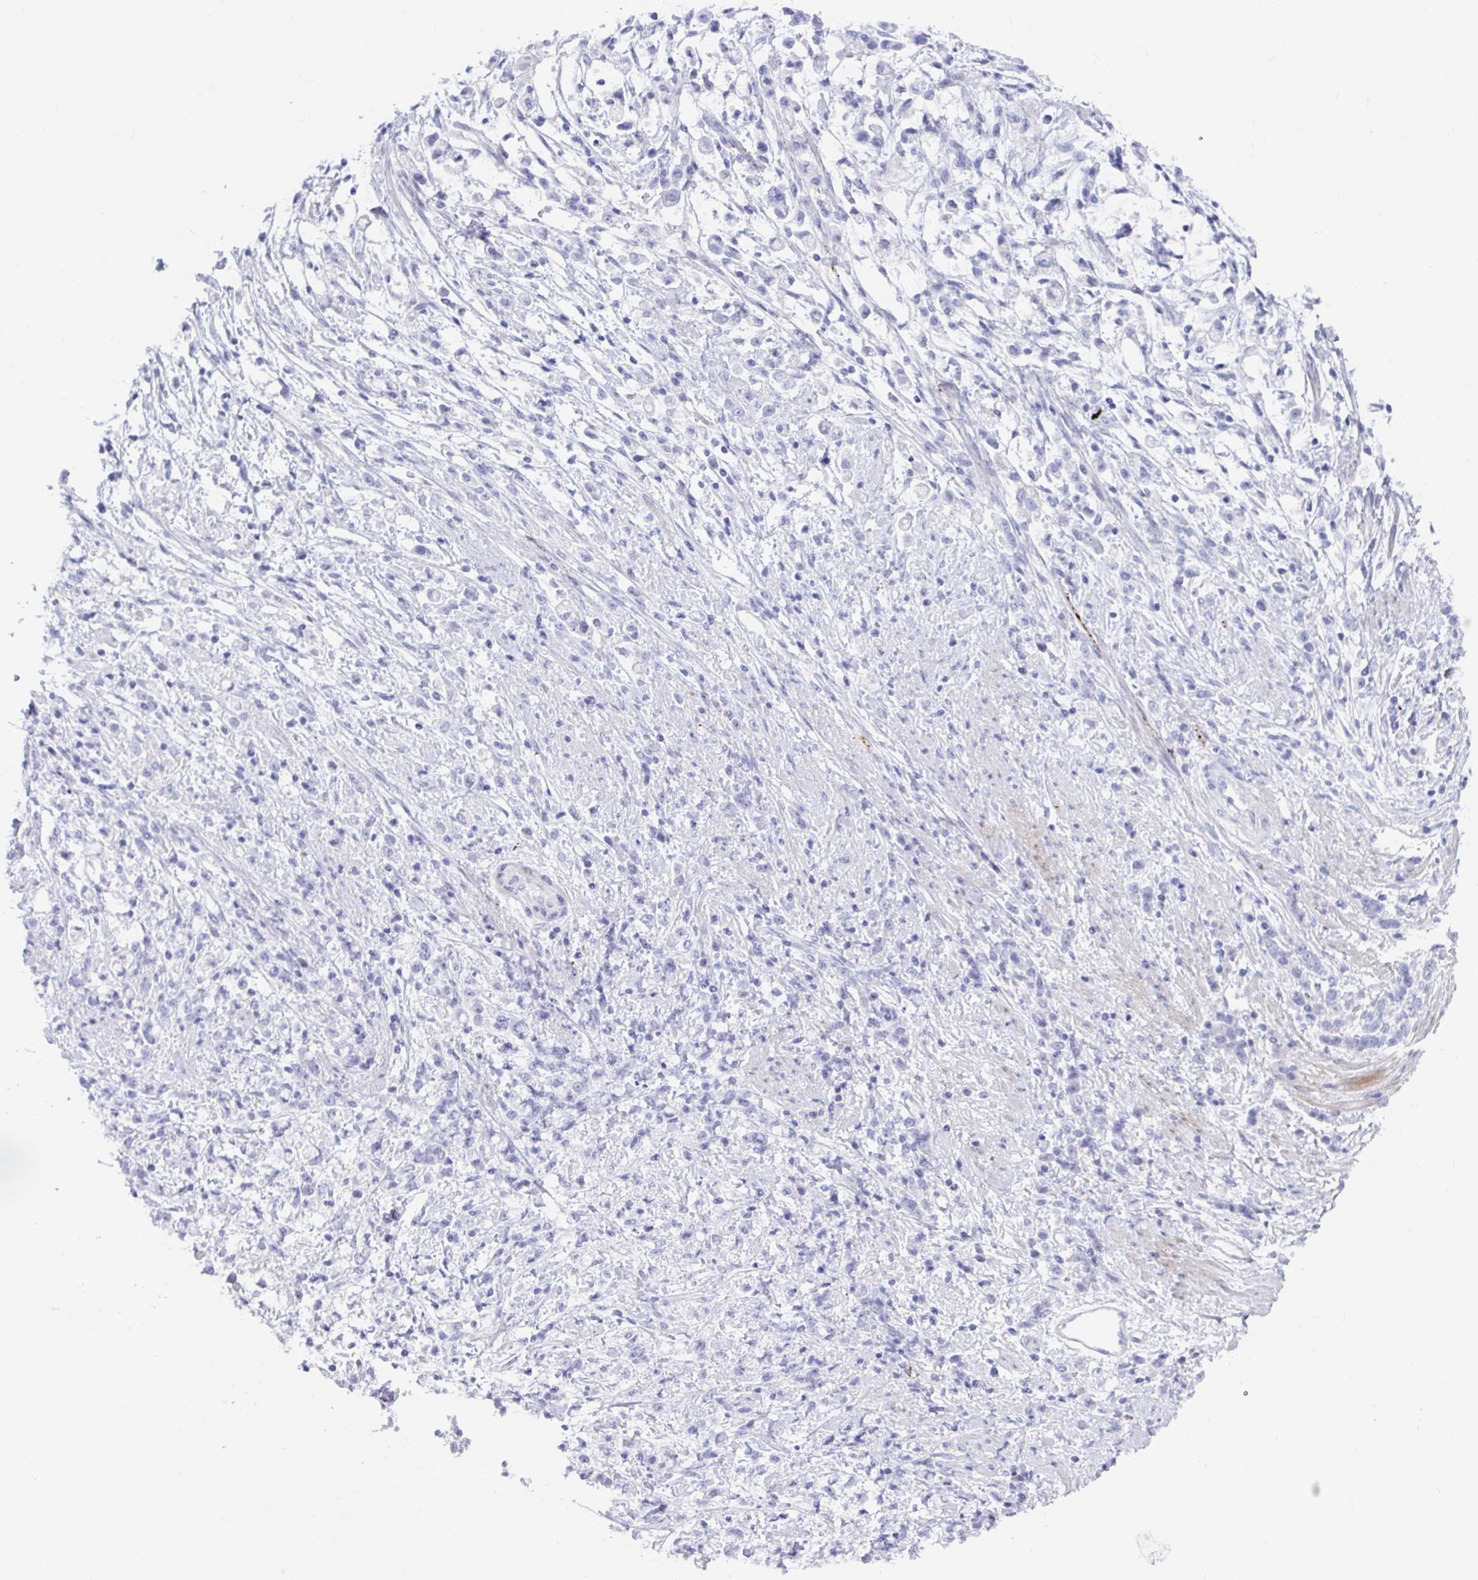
{"staining": {"intensity": "negative", "quantity": "none", "location": "none"}, "tissue": "stomach cancer", "cell_type": "Tumor cells", "image_type": "cancer", "snomed": [{"axis": "morphology", "description": "Adenocarcinoma, NOS"}, {"axis": "topography", "description": "Stomach"}], "caption": "The IHC micrograph has no significant expression in tumor cells of adenocarcinoma (stomach) tissue.", "gene": "NPY", "patient": {"sex": "female", "age": 60}}